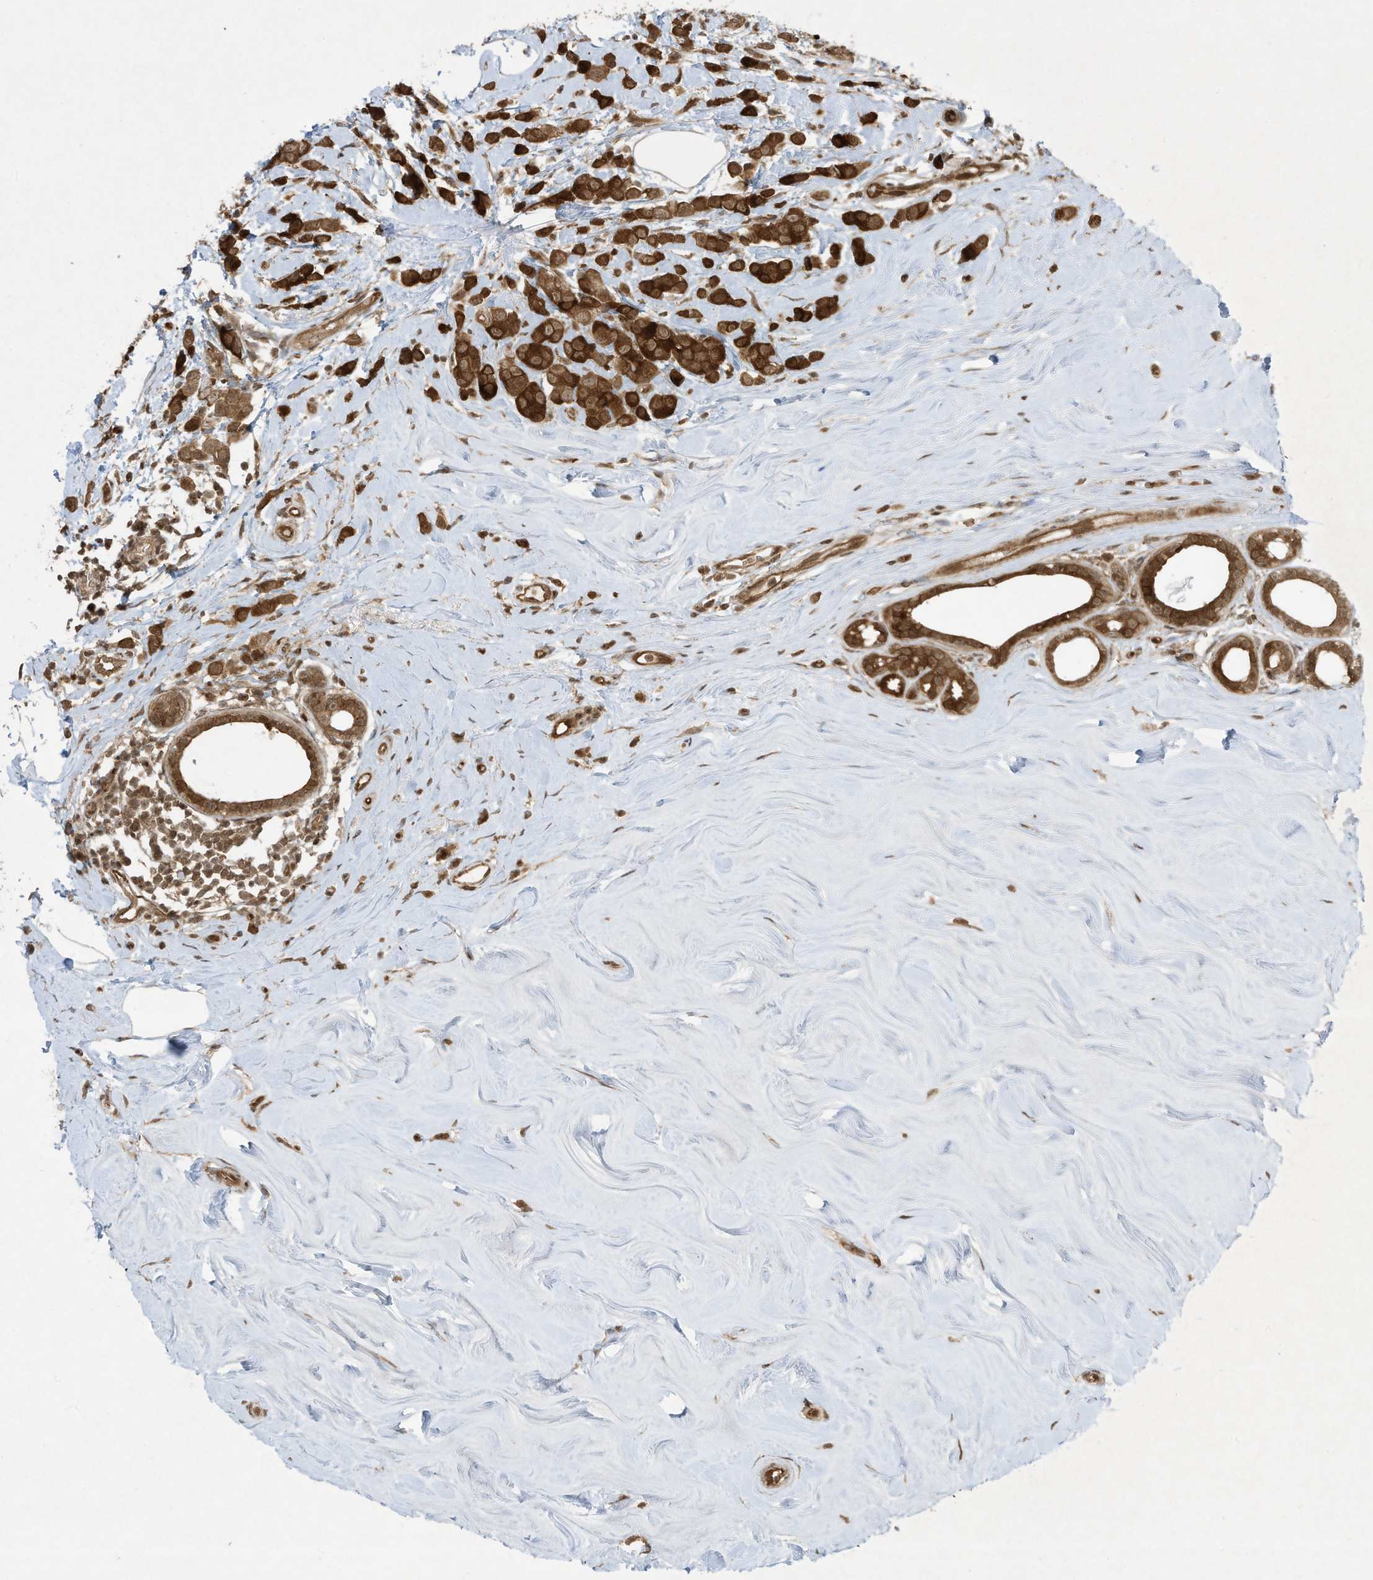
{"staining": {"intensity": "strong", "quantity": ">75%", "location": "cytoplasmic/membranous"}, "tissue": "breast cancer", "cell_type": "Tumor cells", "image_type": "cancer", "snomed": [{"axis": "morphology", "description": "Lobular carcinoma"}, {"axis": "topography", "description": "Breast"}], "caption": "Immunohistochemical staining of lobular carcinoma (breast) displays strong cytoplasmic/membranous protein positivity in about >75% of tumor cells.", "gene": "CERT1", "patient": {"sex": "female", "age": 47}}